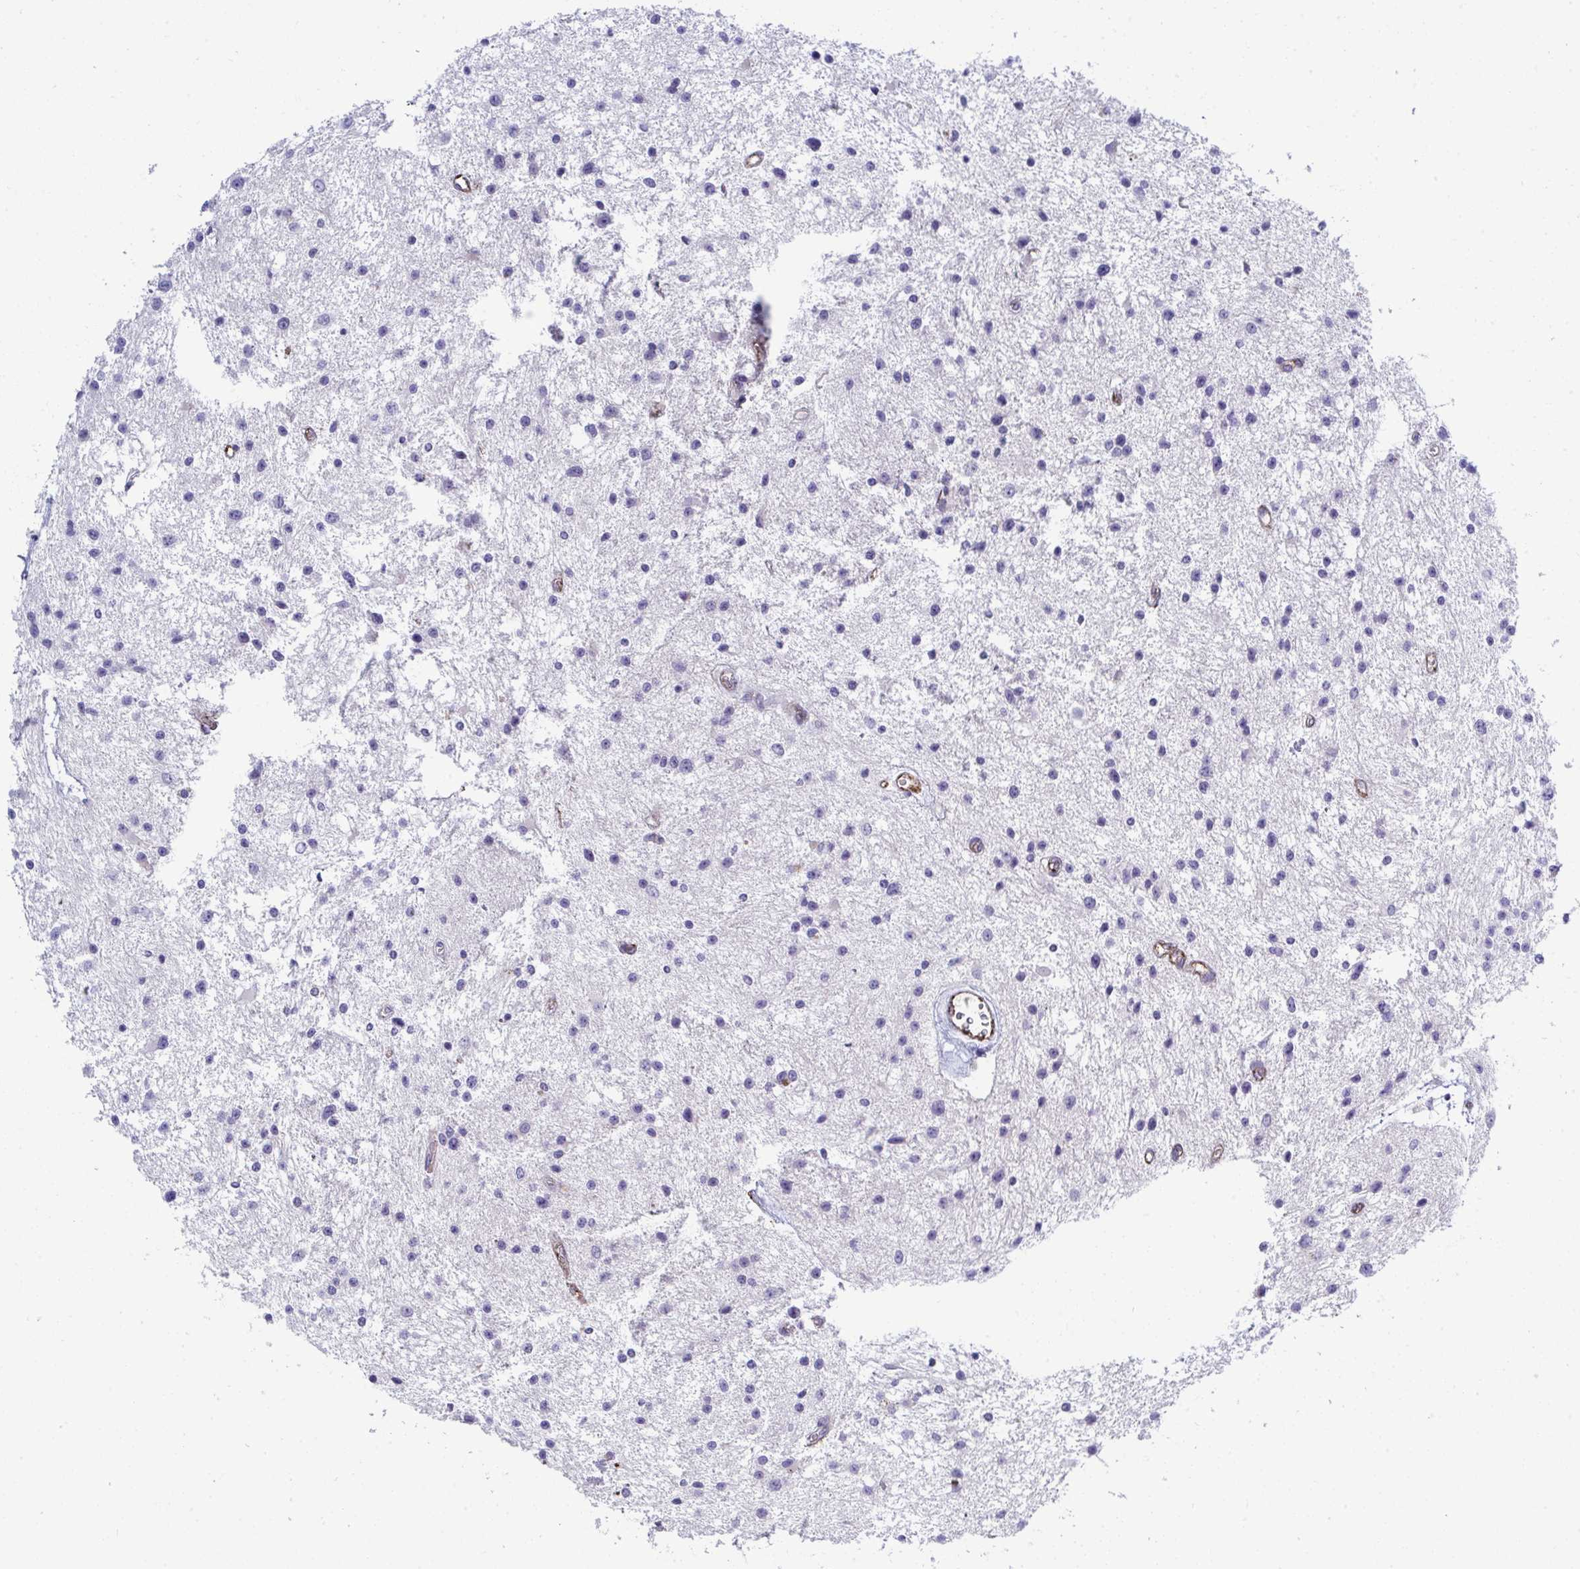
{"staining": {"intensity": "negative", "quantity": "none", "location": "none"}, "tissue": "glioma", "cell_type": "Tumor cells", "image_type": "cancer", "snomed": [{"axis": "morphology", "description": "Glioma, malignant, Low grade"}, {"axis": "topography", "description": "Brain"}], "caption": "This is an immunohistochemistry photomicrograph of glioma. There is no staining in tumor cells.", "gene": "TOR1AIP2", "patient": {"sex": "male", "age": 43}}